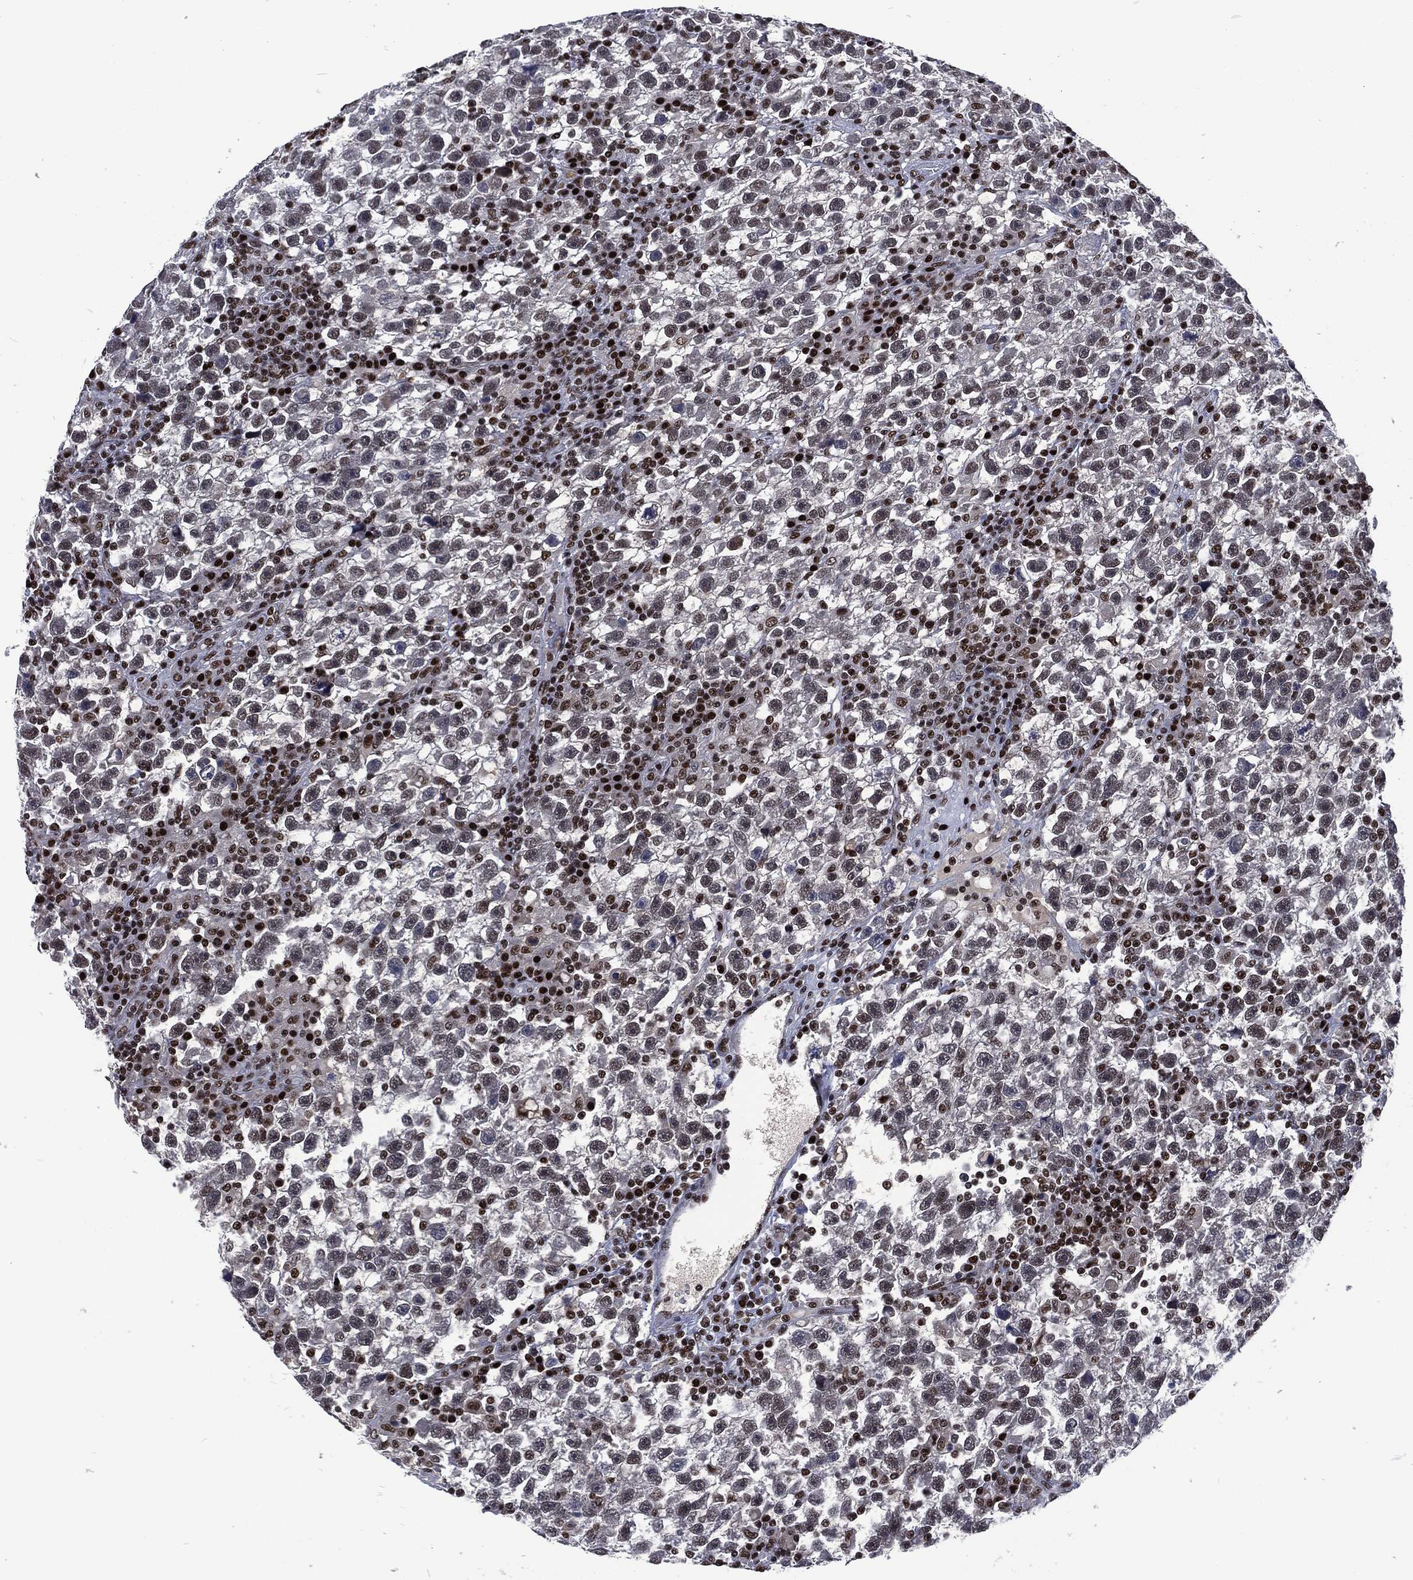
{"staining": {"intensity": "weak", "quantity": "<25%", "location": "nuclear"}, "tissue": "testis cancer", "cell_type": "Tumor cells", "image_type": "cancer", "snomed": [{"axis": "morphology", "description": "Seminoma, NOS"}, {"axis": "topography", "description": "Testis"}], "caption": "Image shows no significant protein positivity in tumor cells of testis cancer (seminoma). (Stains: DAB (3,3'-diaminobenzidine) immunohistochemistry (IHC) with hematoxylin counter stain, Microscopy: brightfield microscopy at high magnification).", "gene": "DCPS", "patient": {"sex": "male", "age": 47}}